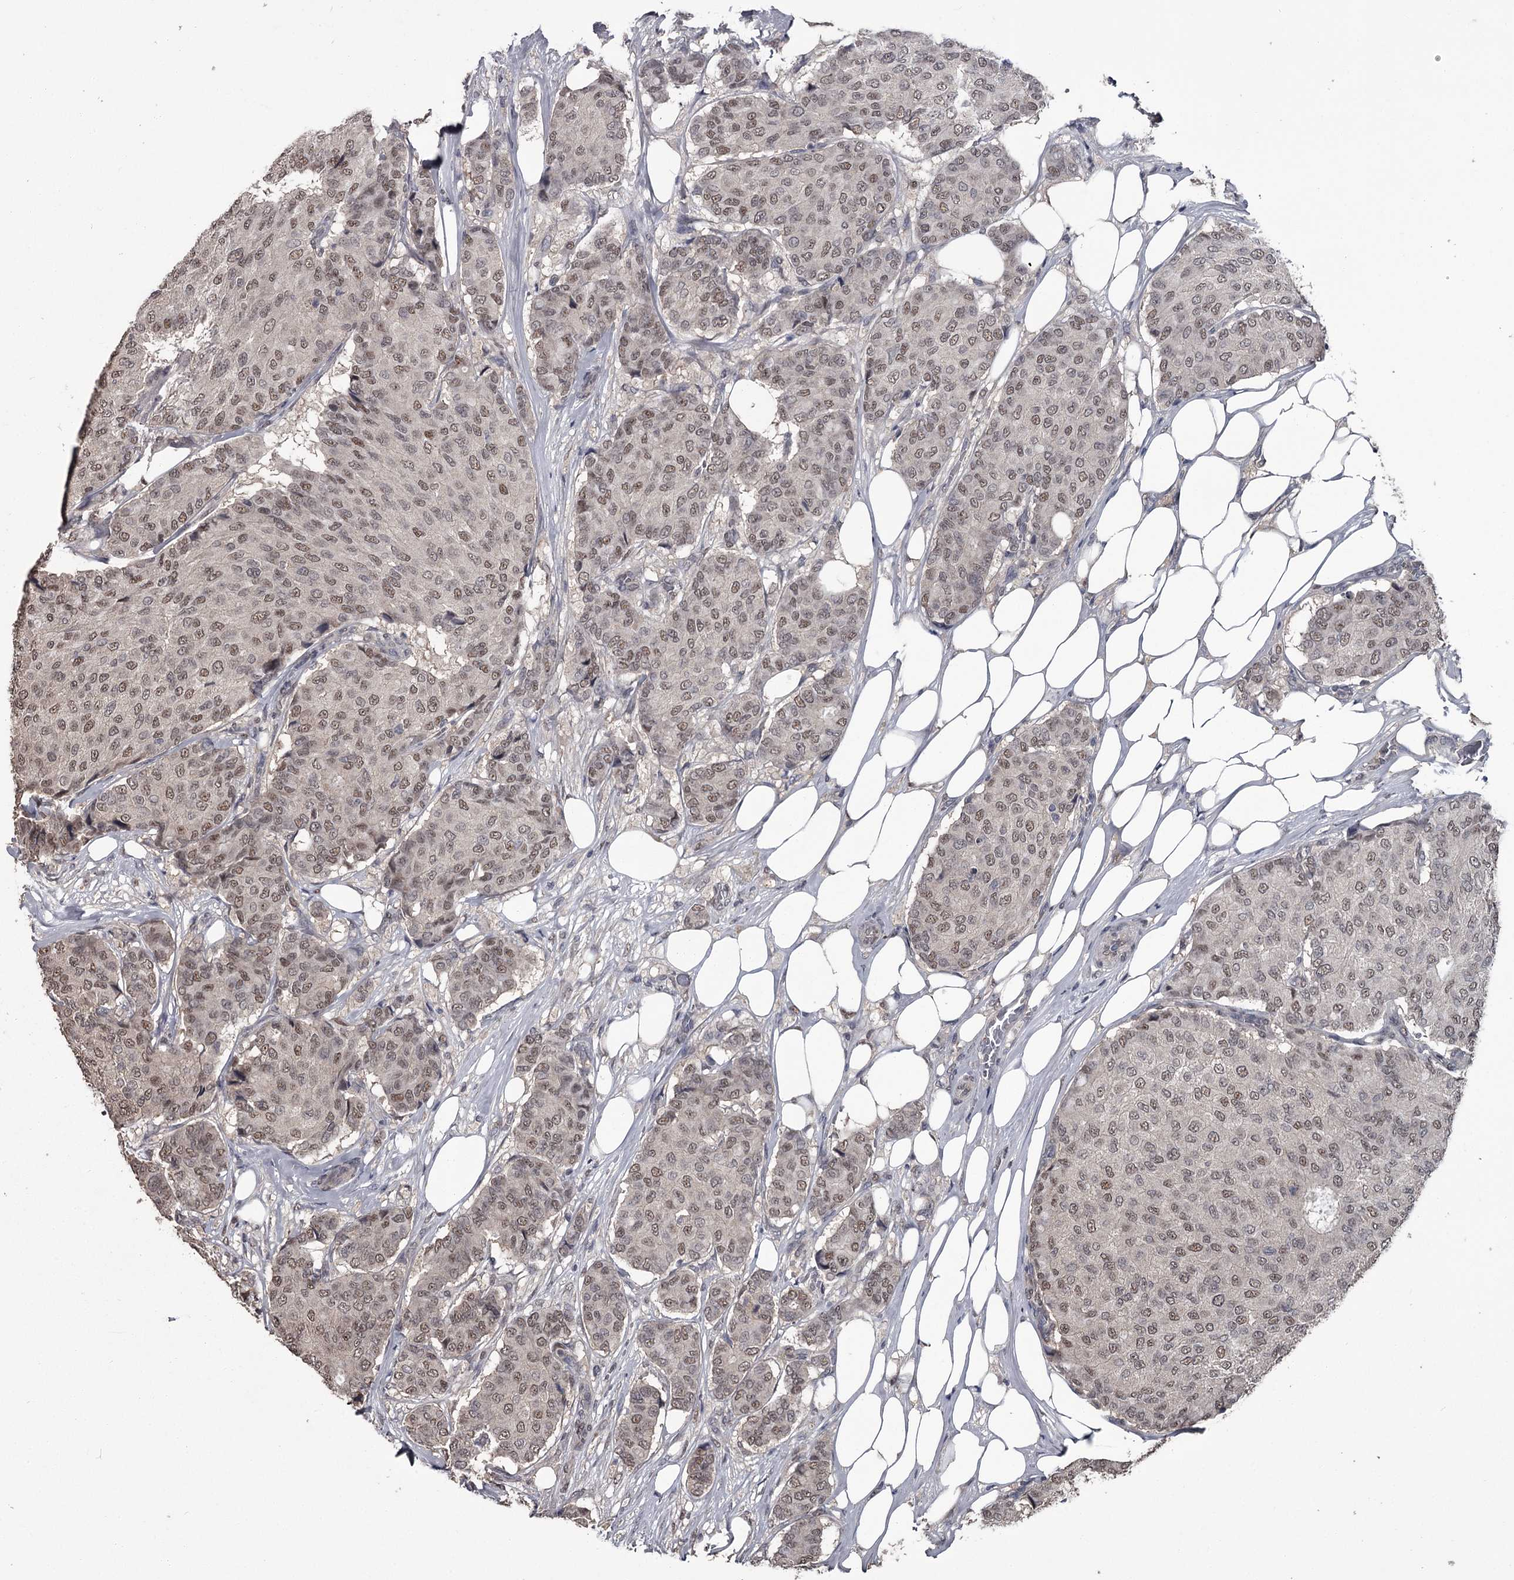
{"staining": {"intensity": "moderate", "quantity": ">75%", "location": "nuclear"}, "tissue": "breast cancer", "cell_type": "Tumor cells", "image_type": "cancer", "snomed": [{"axis": "morphology", "description": "Duct carcinoma"}, {"axis": "topography", "description": "Breast"}], "caption": "Breast cancer tissue reveals moderate nuclear positivity in approximately >75% of tumor cells, visualized by immunohistochemistry.", "gene": "PRPF40B", "patient": {"sex": "female", "age": 75}}